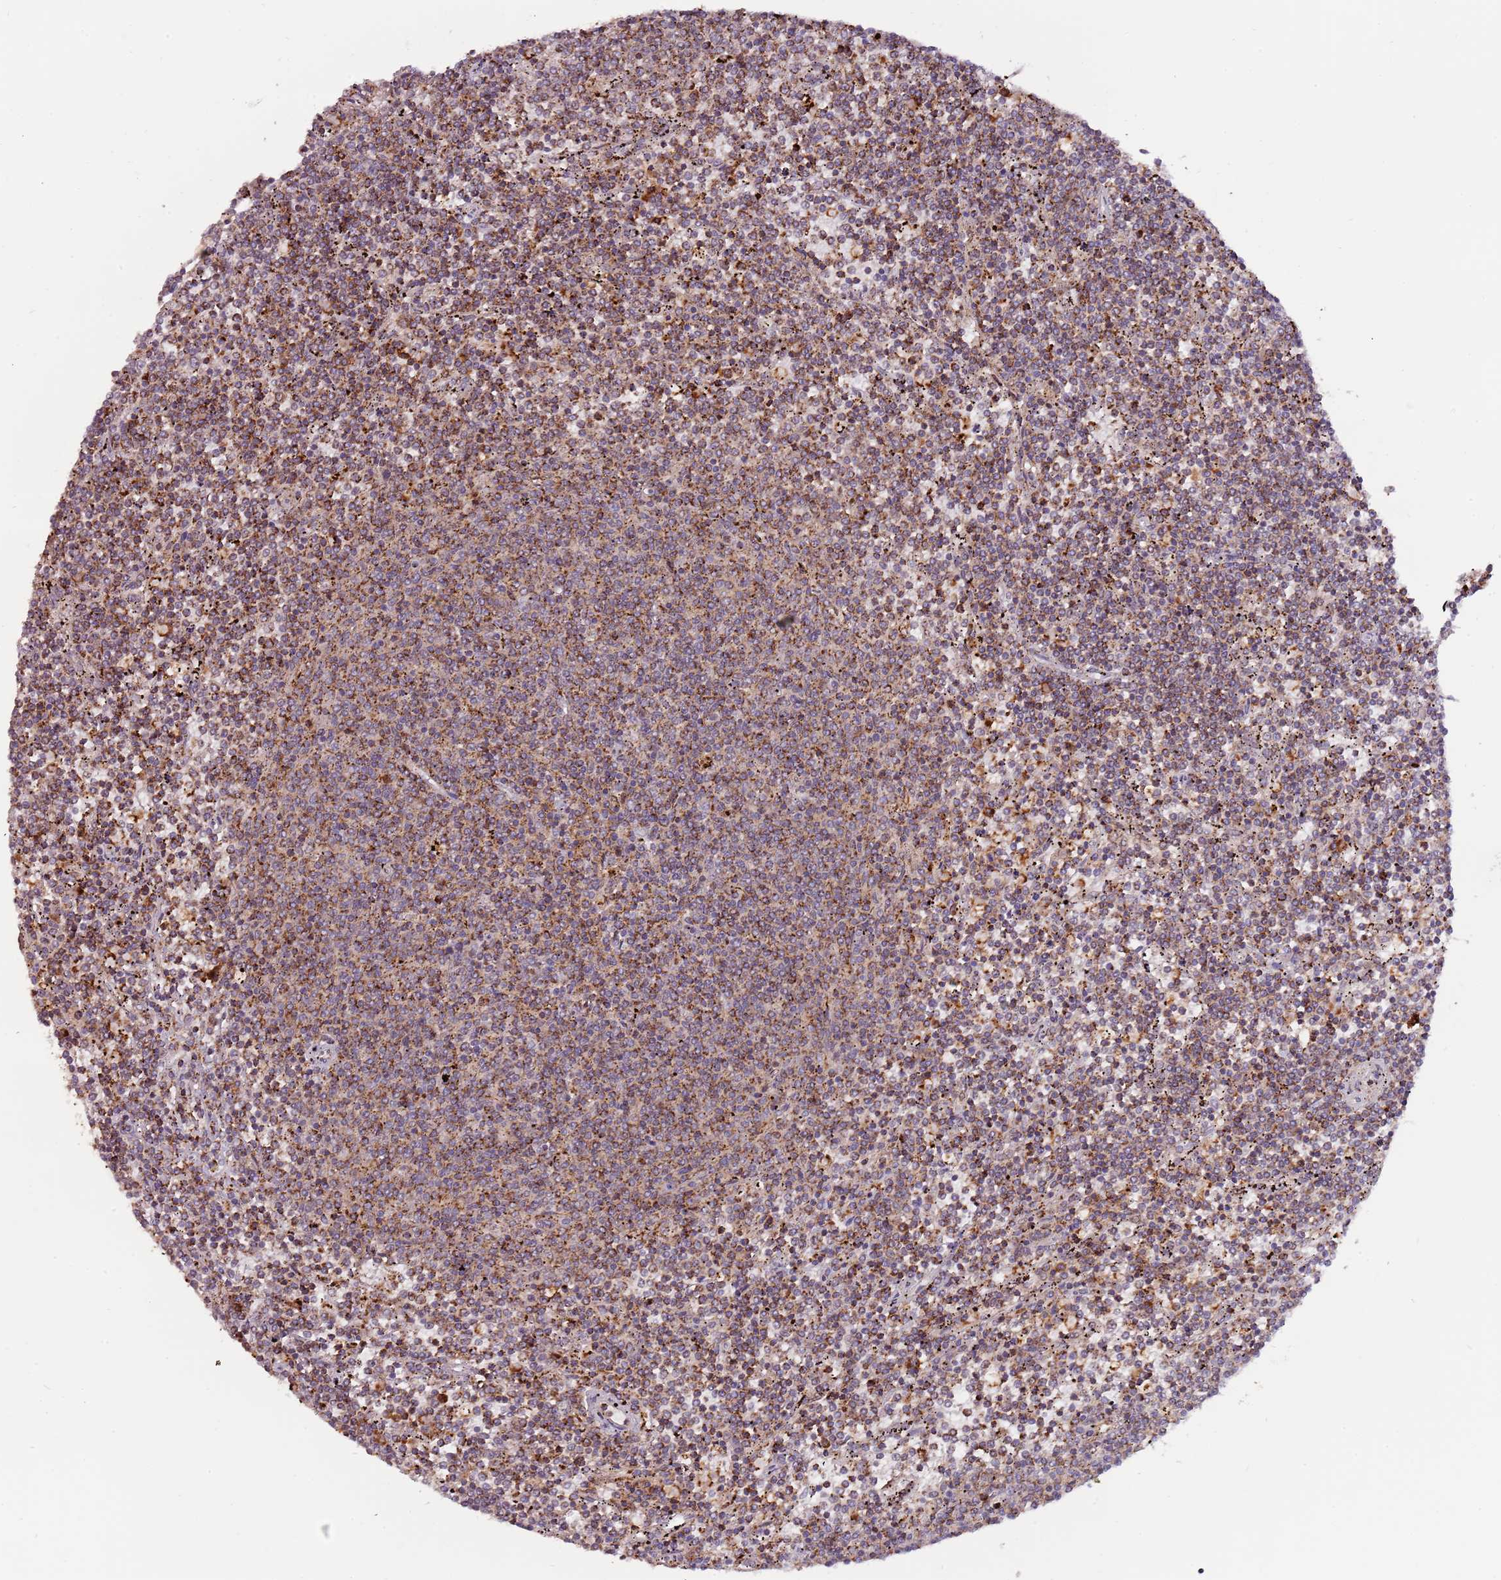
{"staining": {"intensity": "moderate", "quantity": ">75%", "location": "cytoplasmic/membranous"}, "tissue": "lymphoma", "cell_type": "Tumor cells", "image_type": "cancer", "snomed": [{"axis": "morphology", "description": "Malignant lymphoma, non-Hodgkin's type, Low grade"}, {"axis": "topography", "description": "Spleen"}], "caption": "Immunohistochemical staining of human malignant lymphoma, non-Hodgkin's type (low-grade) shows medium levels of moderate cytoplasmic/membranous protein positivity in approximately >75% of tumor cells.", "gene": "ULK3", "patient": {"sex": "female", "age": 50}}